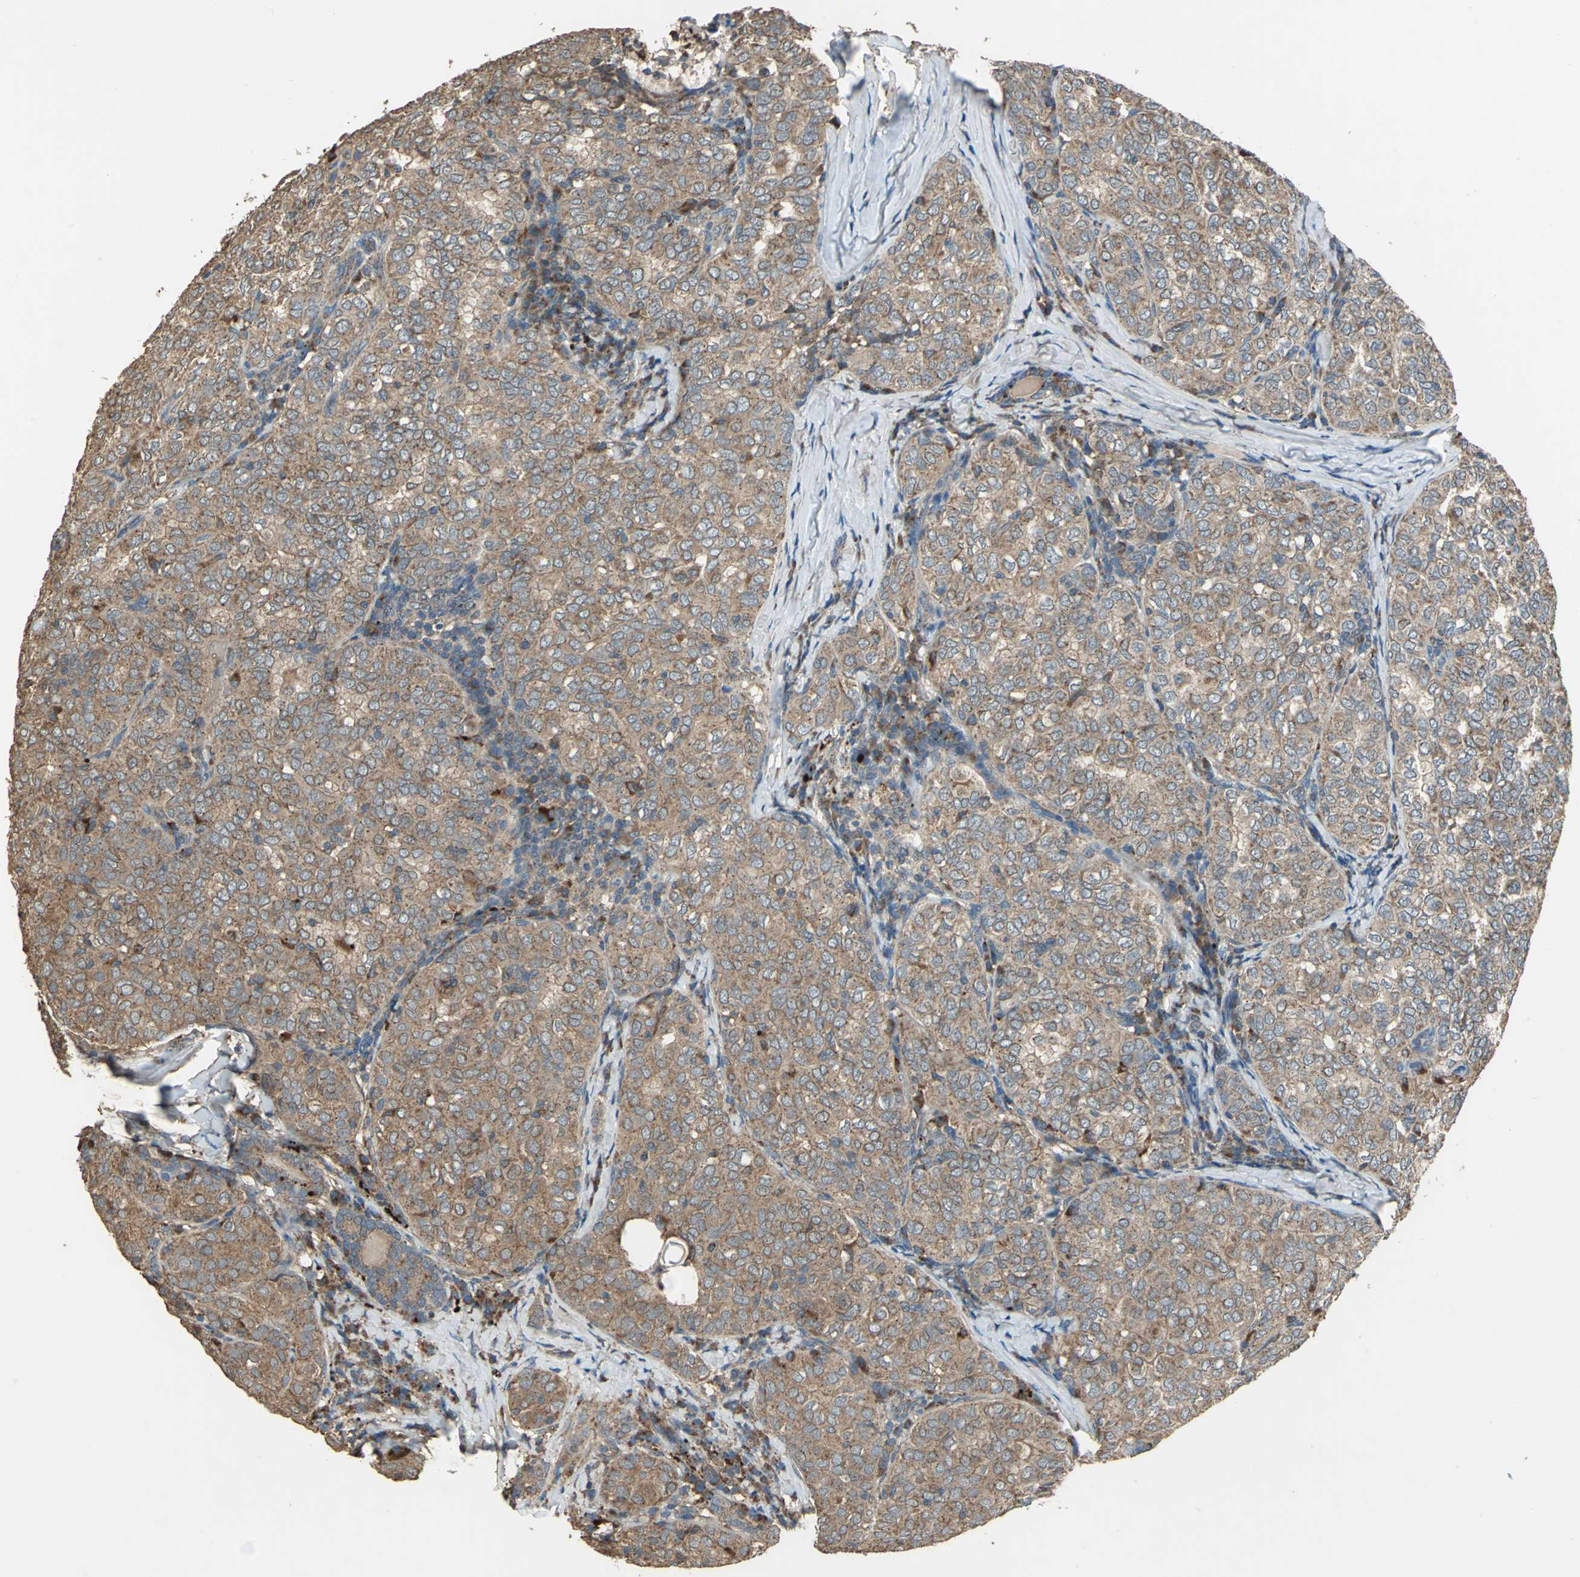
{"staining": {"intensity": "strong", "quantity": ">75%", "location": "cytoplasmic/membranous"}, "tissue": "thyroid cancer", "cell_type": "Tumor cells", "image_type": "cancer", "snomed": [{"axis": "morphology", "description": "Papillary adenocarcinoma, NOS"}, {"axis": "topography", "description": "Thyroid gland"}], "caption": "Papillary adenocarcinoma (thyroid) tissue shows strong cytoplasmic/membranous expression in about >75% of tumor cells, visualized by immunohistochemistry. Nuclei are stained in blue.", "gene": "POLRMT", "patient": {"sex": "female", "age": 30}}